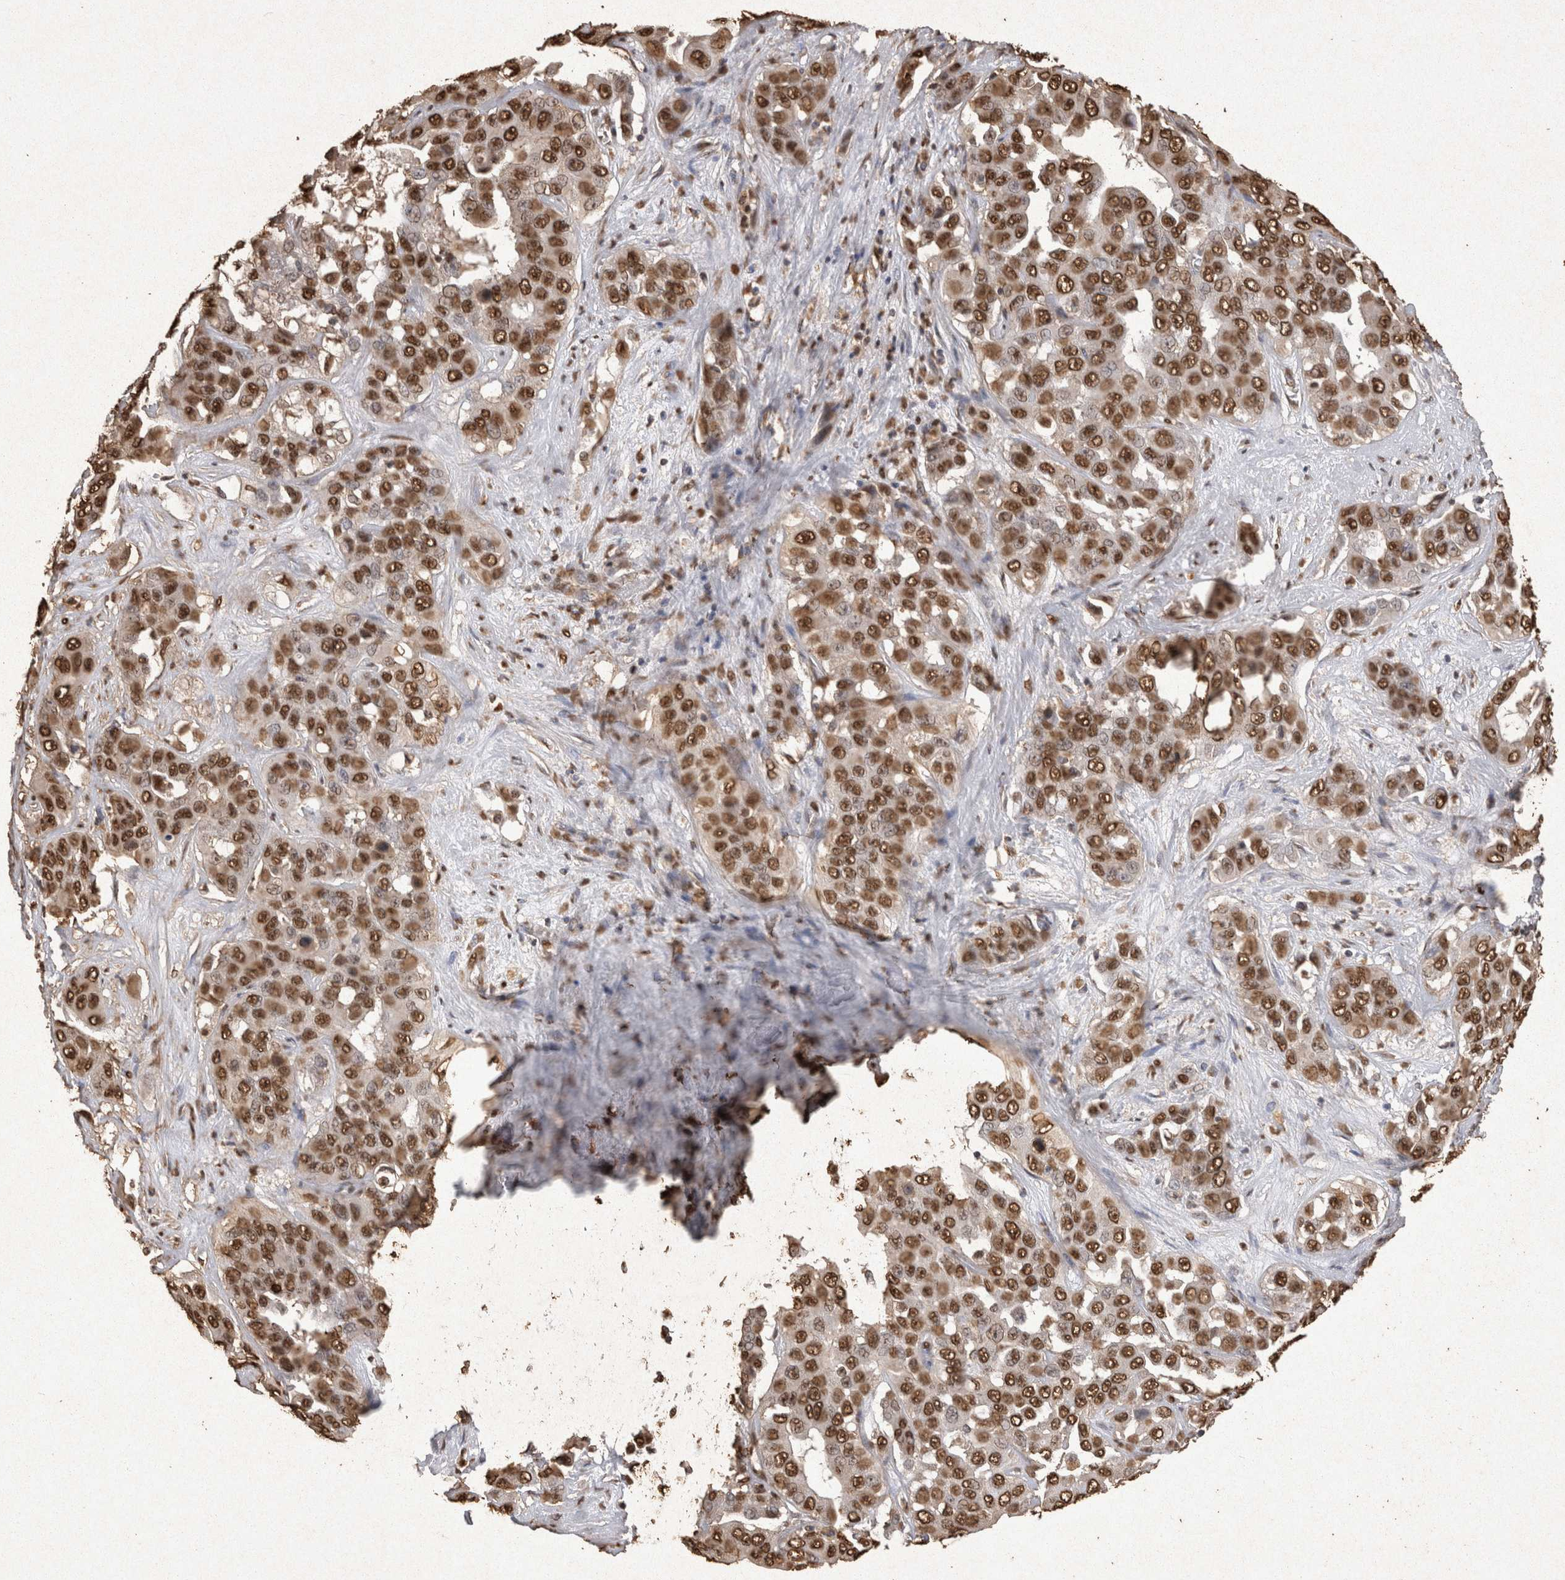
{"staining": {"intensity": "moderate", "quantity": ">75%", "location": "nuclear"}, "tissue": "liver cancer", "cell_type": "Tumor cells", "image_type": "cancer", "snomed": [{"axis": "morphology", "description": "Cholangiocarcinoma"}, {"axis": "topography", "description": "Liver"}], "caption": "A brown stain labels moderate nuclear positivity of a protein in liver cholangiocarcinoma tumor cells.", "gene": "OAS2", "patient": {"sex": "female", "age": 52}}